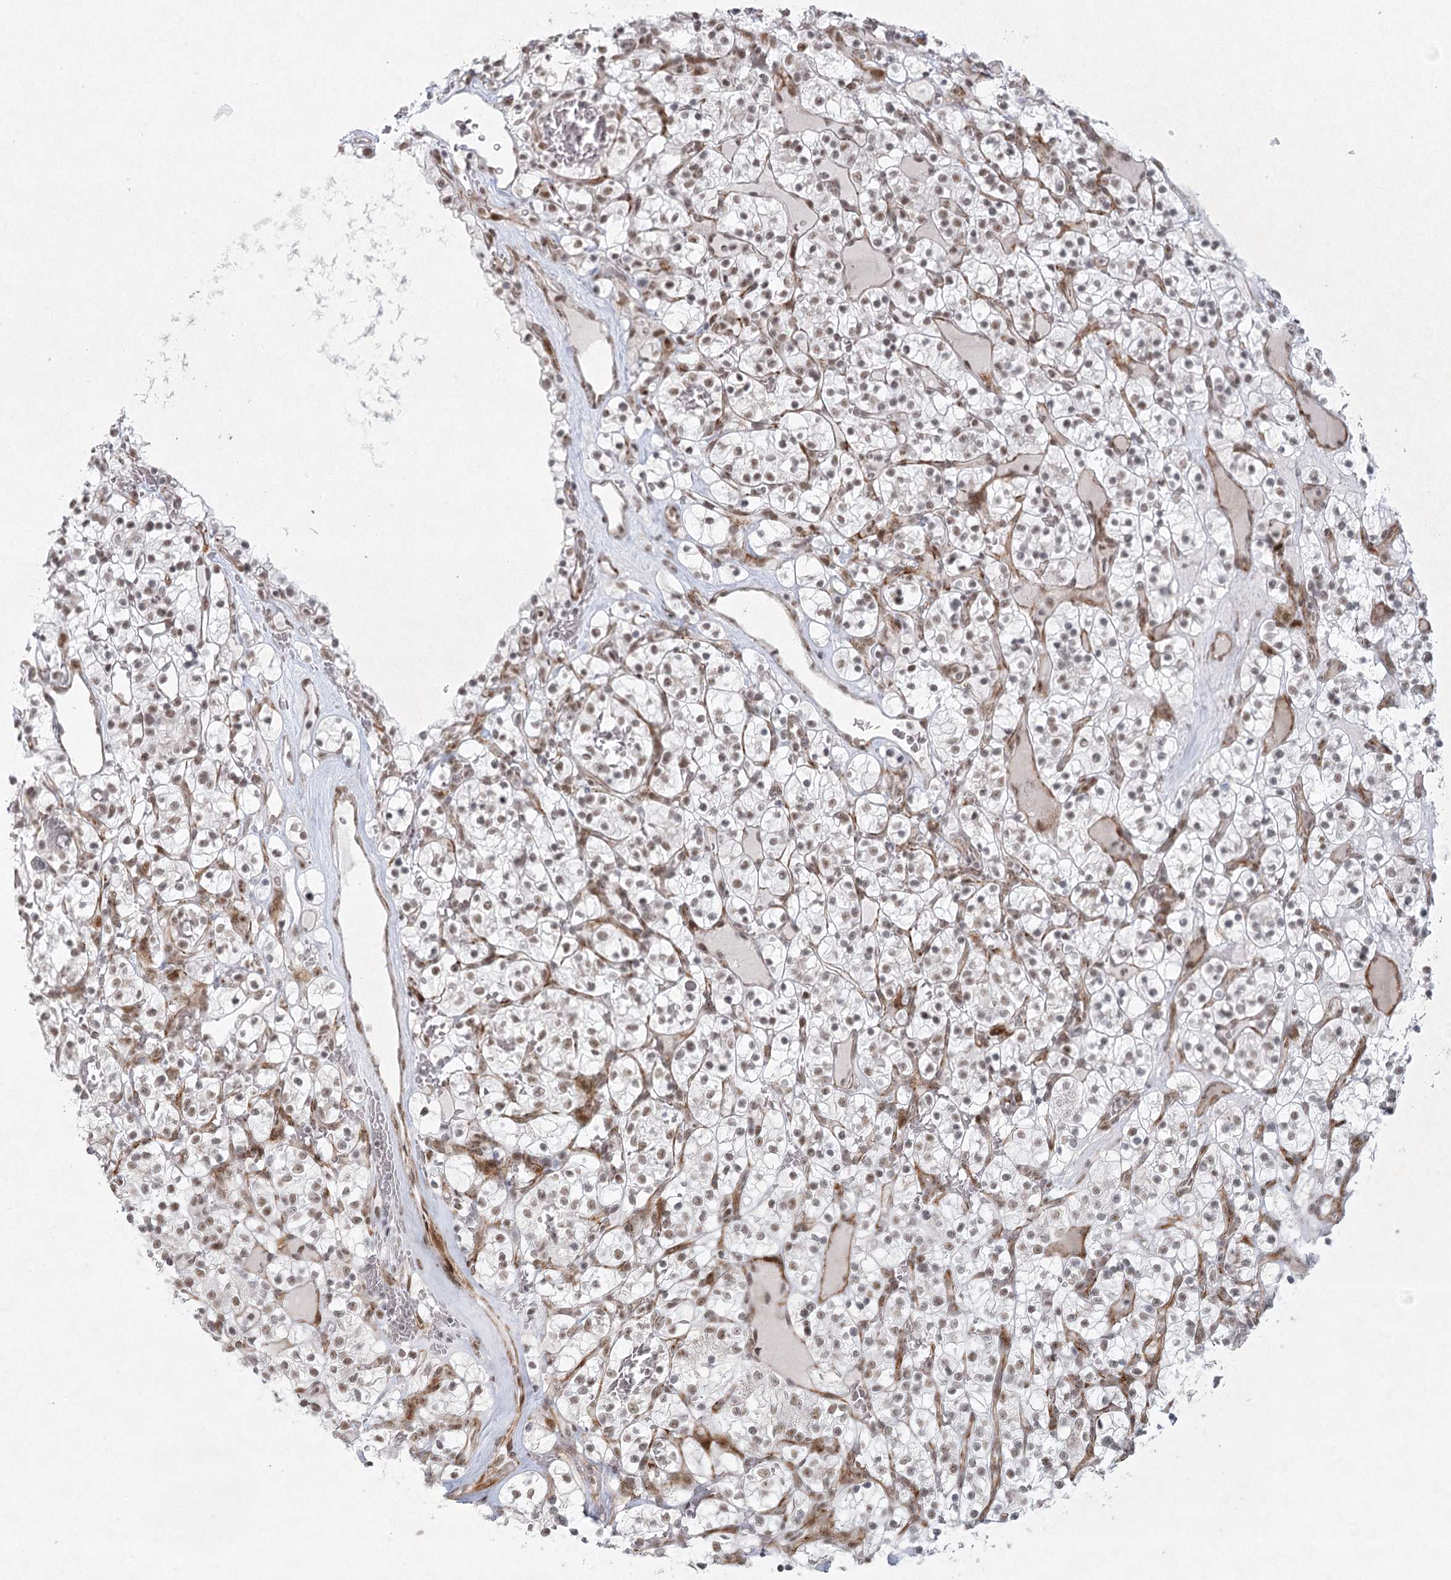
{"staining": {"intensity": "weak", "quantity": "25%-75%", "location": "nuclear"}, "tissue": "renal cancer", "cell_type": "Tumor cells", "image_type": "cancer", "snomed": [{"axis": "morphology", "description": "Adenocarcinoma, NOS"}, {"axis": "topography", "description": "Kidney"}], "caption": "The image demonstrates immunohistochemical staining of renal cancer (adenocarcinoma). There is weak nuclear expression is identified in about 25%-75% of tumor cells.", "gene": "U2SURP", "patient": {"sex": "female", "age": 57}}